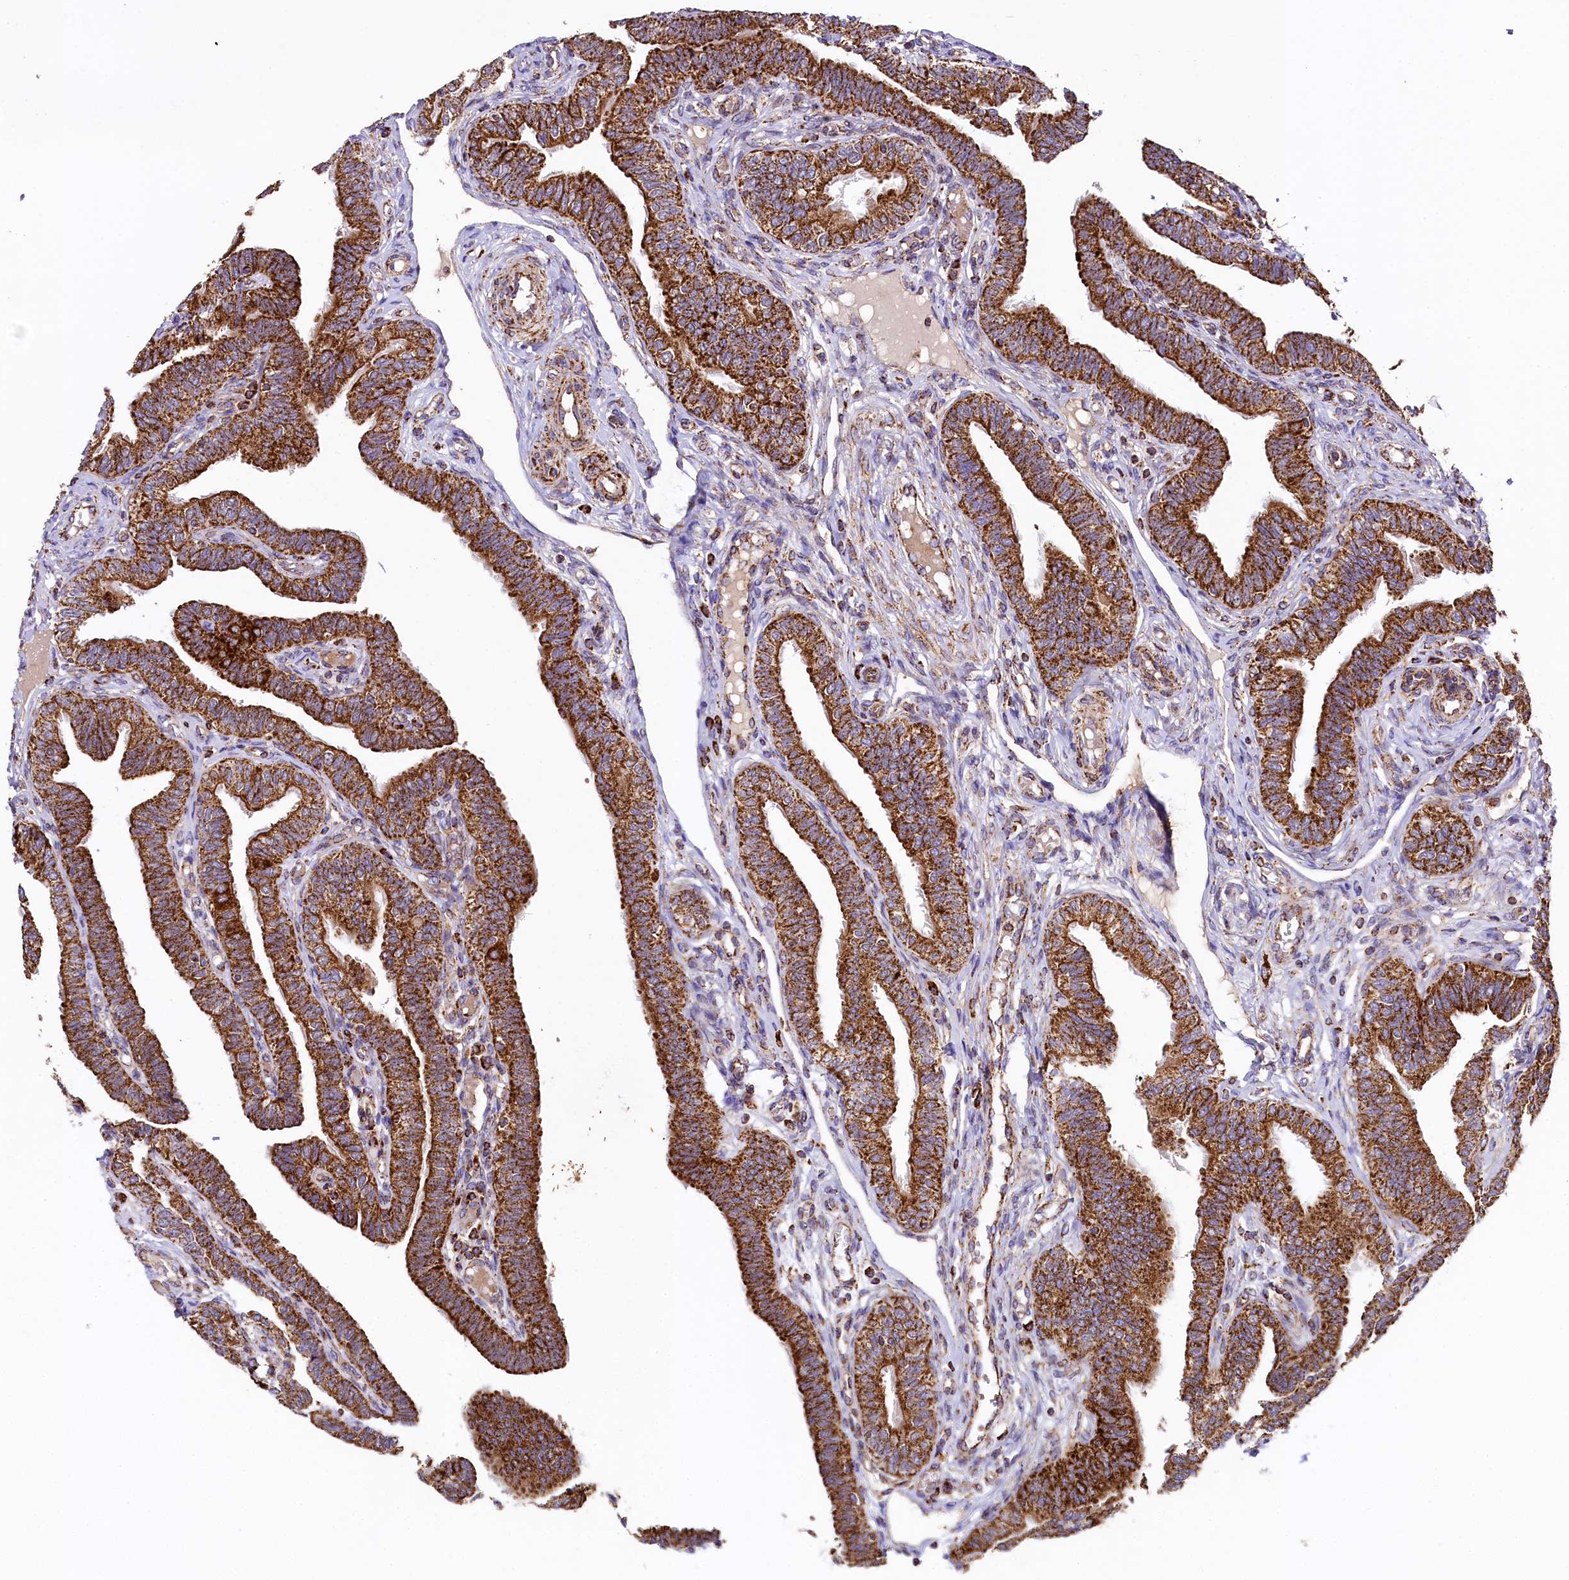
{"staining": {"intensity": "strong", "quantity": ">75%", "location": "cytoplasmic/membranous"}, "tissue": "fallopian tube", "cell_type": "Glandular cells", "image_type": "normal", "snomed": [{"axis": "morphology", "description": "Normal tissue, NOS"}, {"axis": "topography", "description": "Fallopian tube"}], "caption": "A high amount of strong cytoplasmic/membranous staining is seen in about >75% of glandular cells in unremarkable fallopian tube. (Stains: DAB (3,3'-diaminobenzidine) in brown, nuclei in blue, Microscopy: brightfield microscopy at high magnification).", "gene": "CLYBL", "patient": {"sex": "female", "age": 39}}